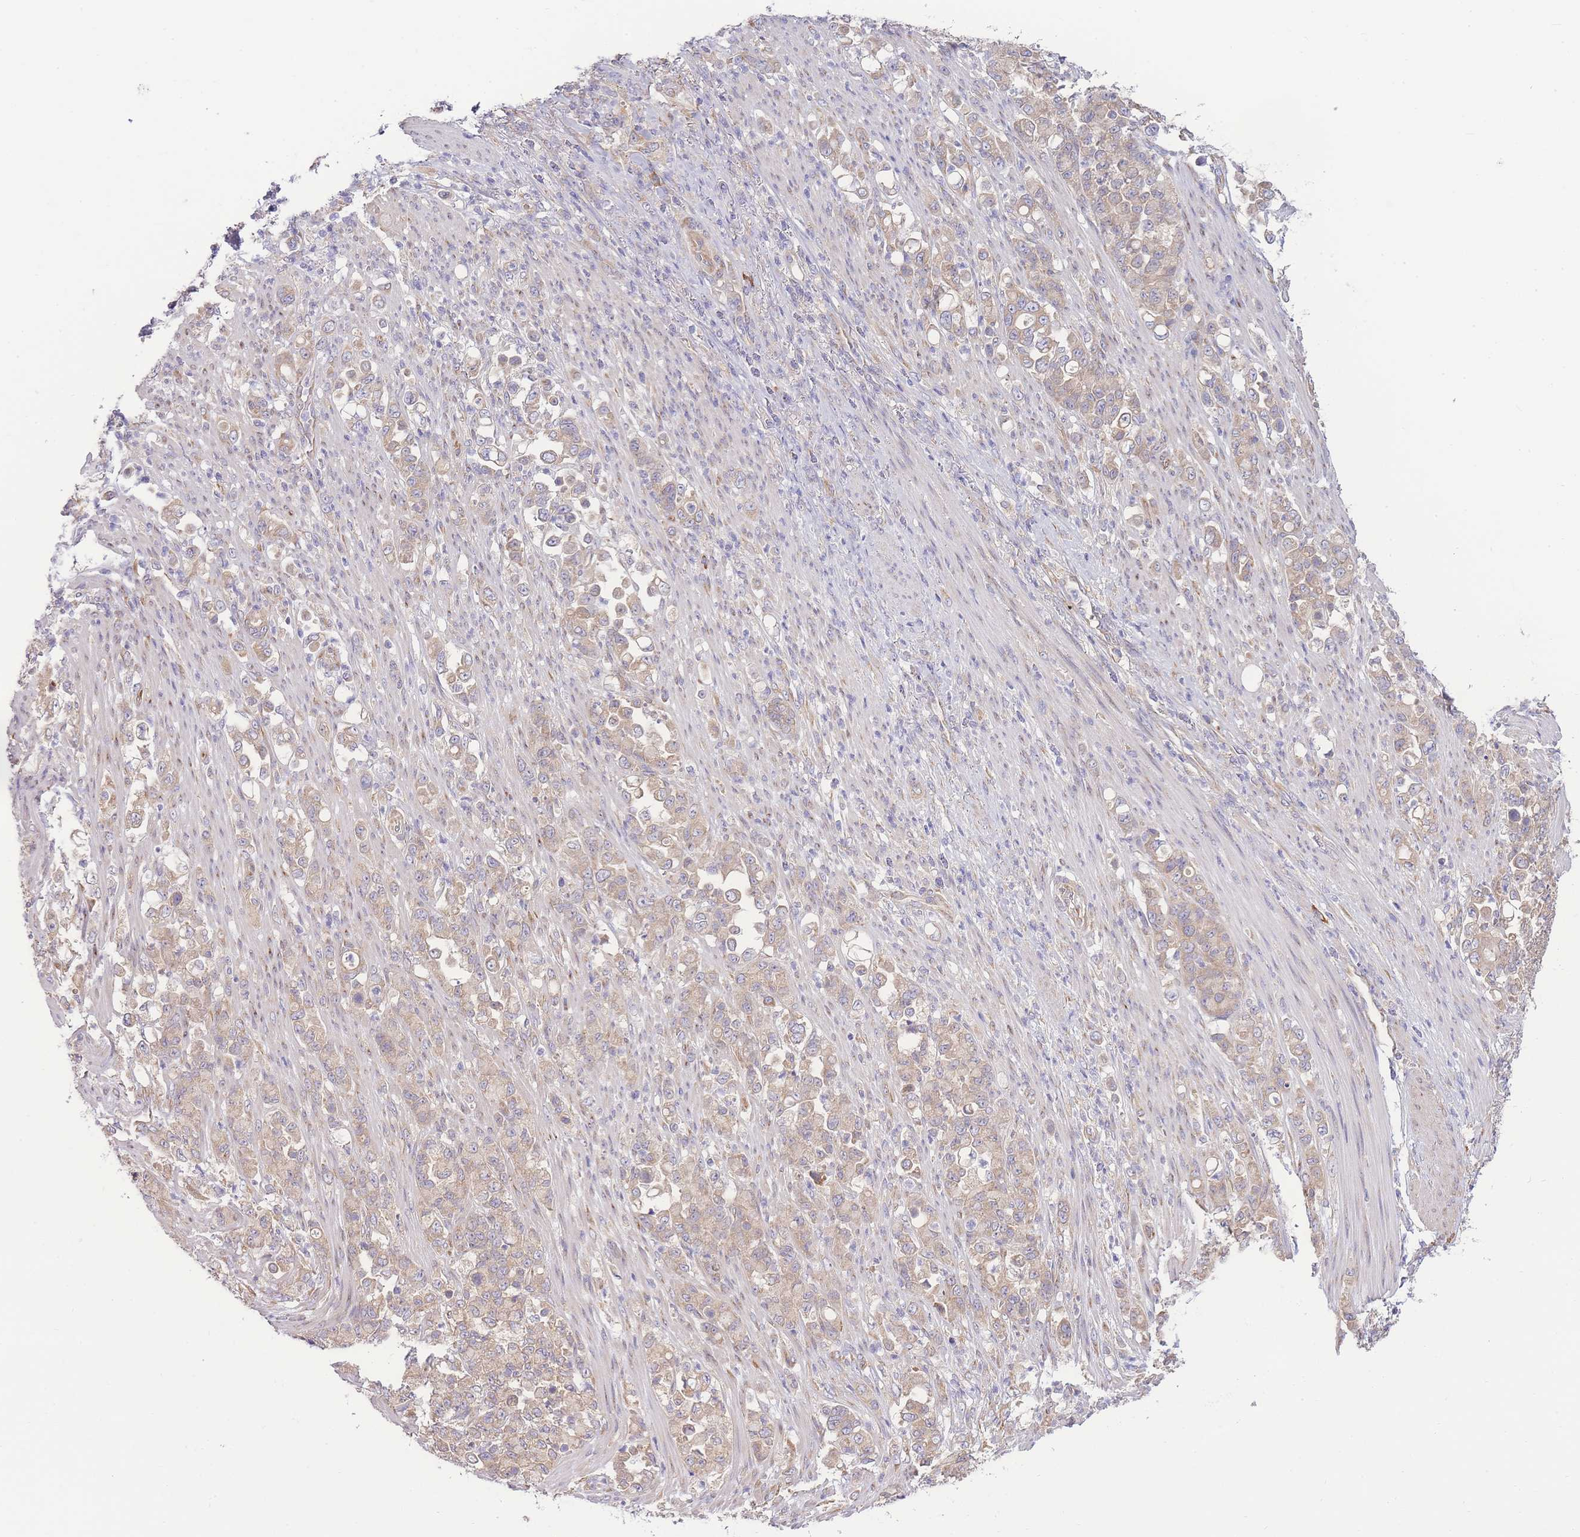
{"staining": {"intensity": "weak", "quantity": ">75%", "location": "cytoplasmic/membranous"}, "tissue": "stomach cancer", "cell_type": "Tumor cells", "image_type": "cancer", "snomed": [{"axis": "morphology", "description": "Normal tissue, NOS"}, {"axis": "morphology", "description": "Adenocarcinoma, NOS"}, {"axis": "topography", "description": "Stomach"}], "caption": "Brown immunohistochemical staining in adenocarcinoma (stomach) displays weak cytoplasmic/membranous expression in approximately >75% of tumor cells.", "gene": "BEX1", "patient": {"sex": "female", "age": 79}}